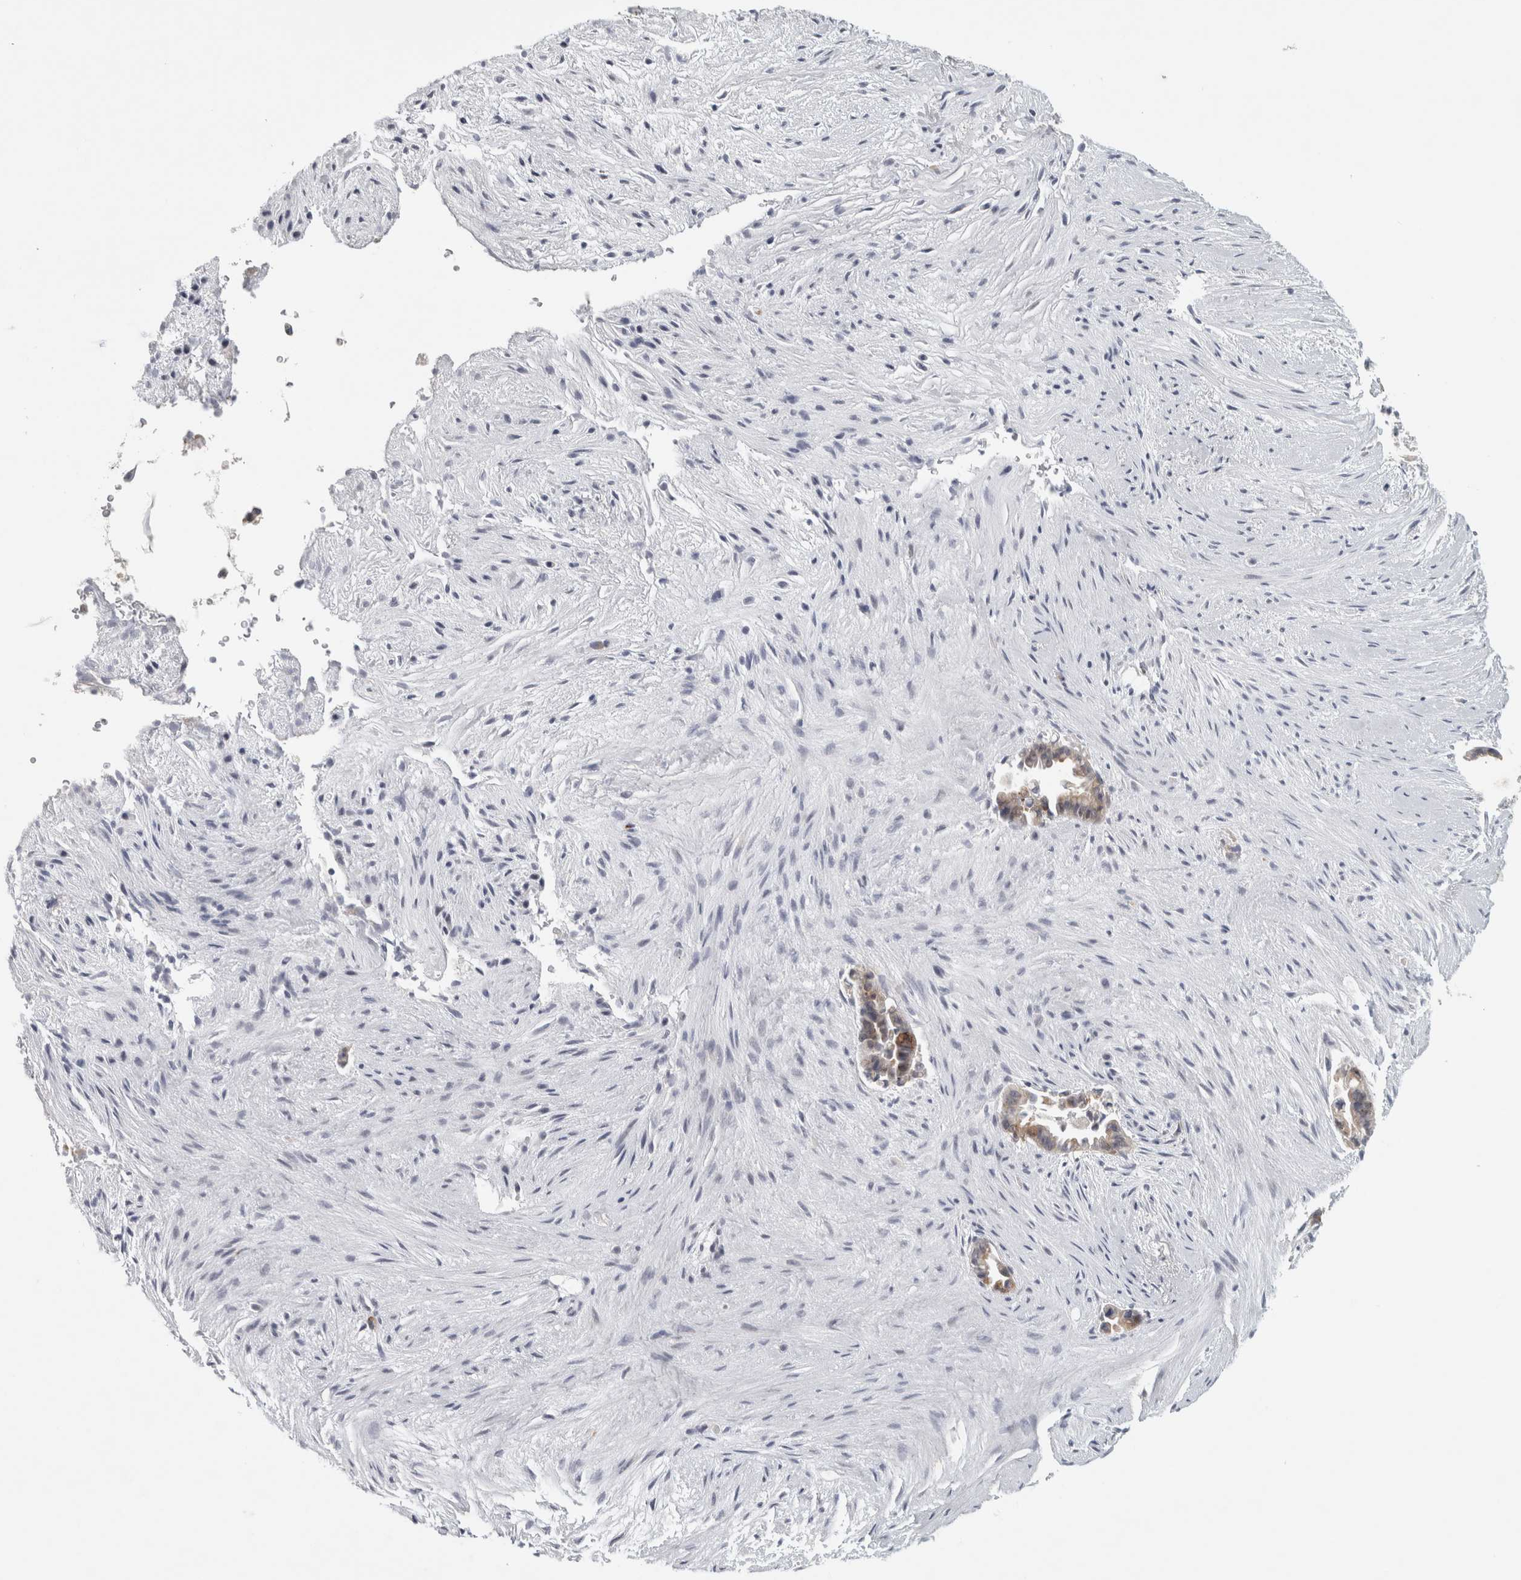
{"staining": {"intensity": "negative", "quantity": "none", "location": "none"}, "tissue": "liver cancer", "cell_type": "Tumor cells", "image_type": "cancer", "snomed": [{"axis": "morphology", "description": "Cholangiocarcinoma"}, {"axis": "topography", "description": "Liver"}], "caption": "A photomicrograph of cholangiocarcinoma (liver) stained for a protein exhibits no brown staining in tumor cells.", "gene": "PTPRN2", "patient": {"sex": "female", "age": 55}}